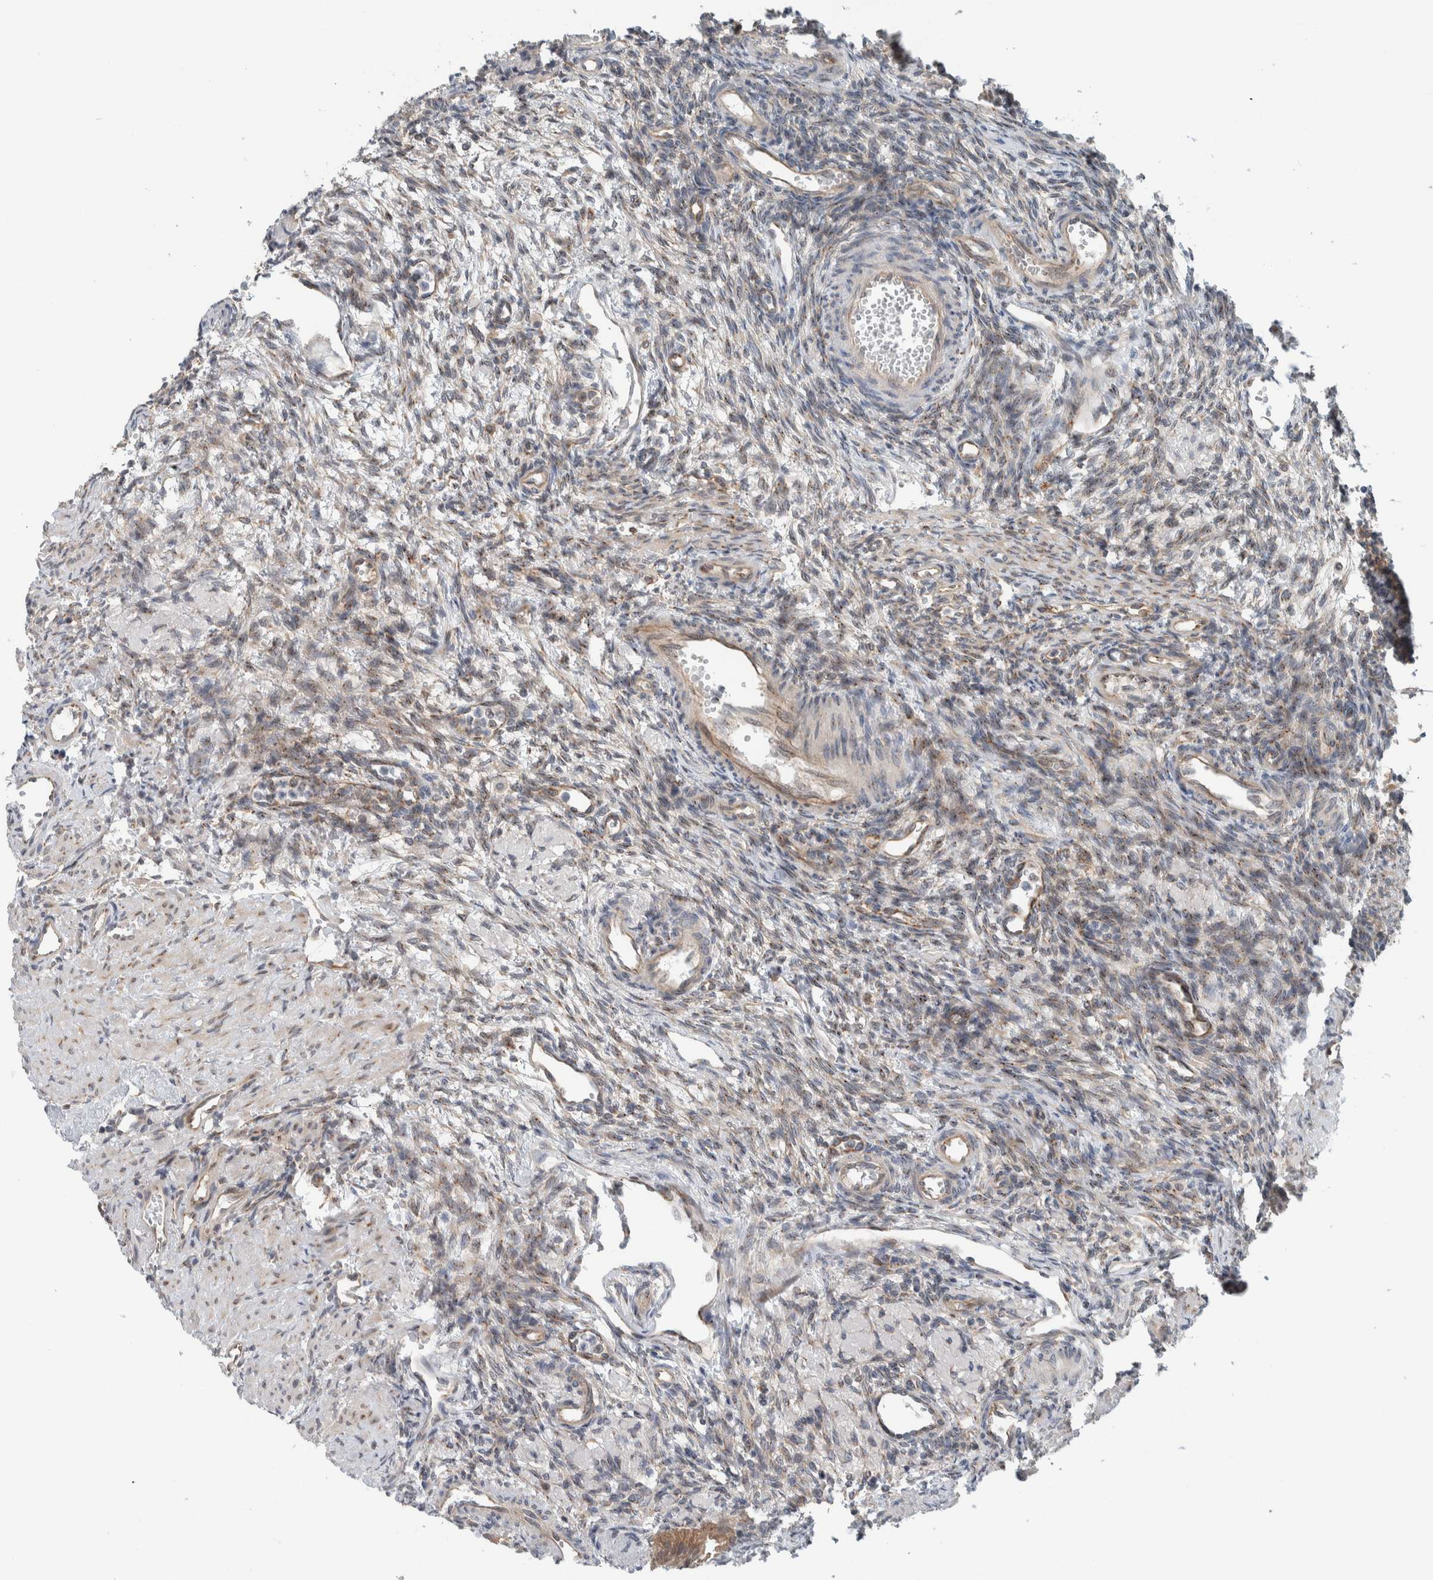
{"staining": {"intensity": "negative", "quantity": "none", "location": "none"}, "tissue": "ovary", "cell_type": "Ovarian stroma cells", "image_type": "normal", "snomed": [{"axis": "morphology", "description": "Normal tissue, NOS"}, {"axis": "topography", "description": "Ovary"}], "caption": "Immunohistochemical staining of normal human ovary reveals no significant expression in ovarian stroma cells.", "gene": "RERE", "patient": {"sex": "female", "age": 33}}